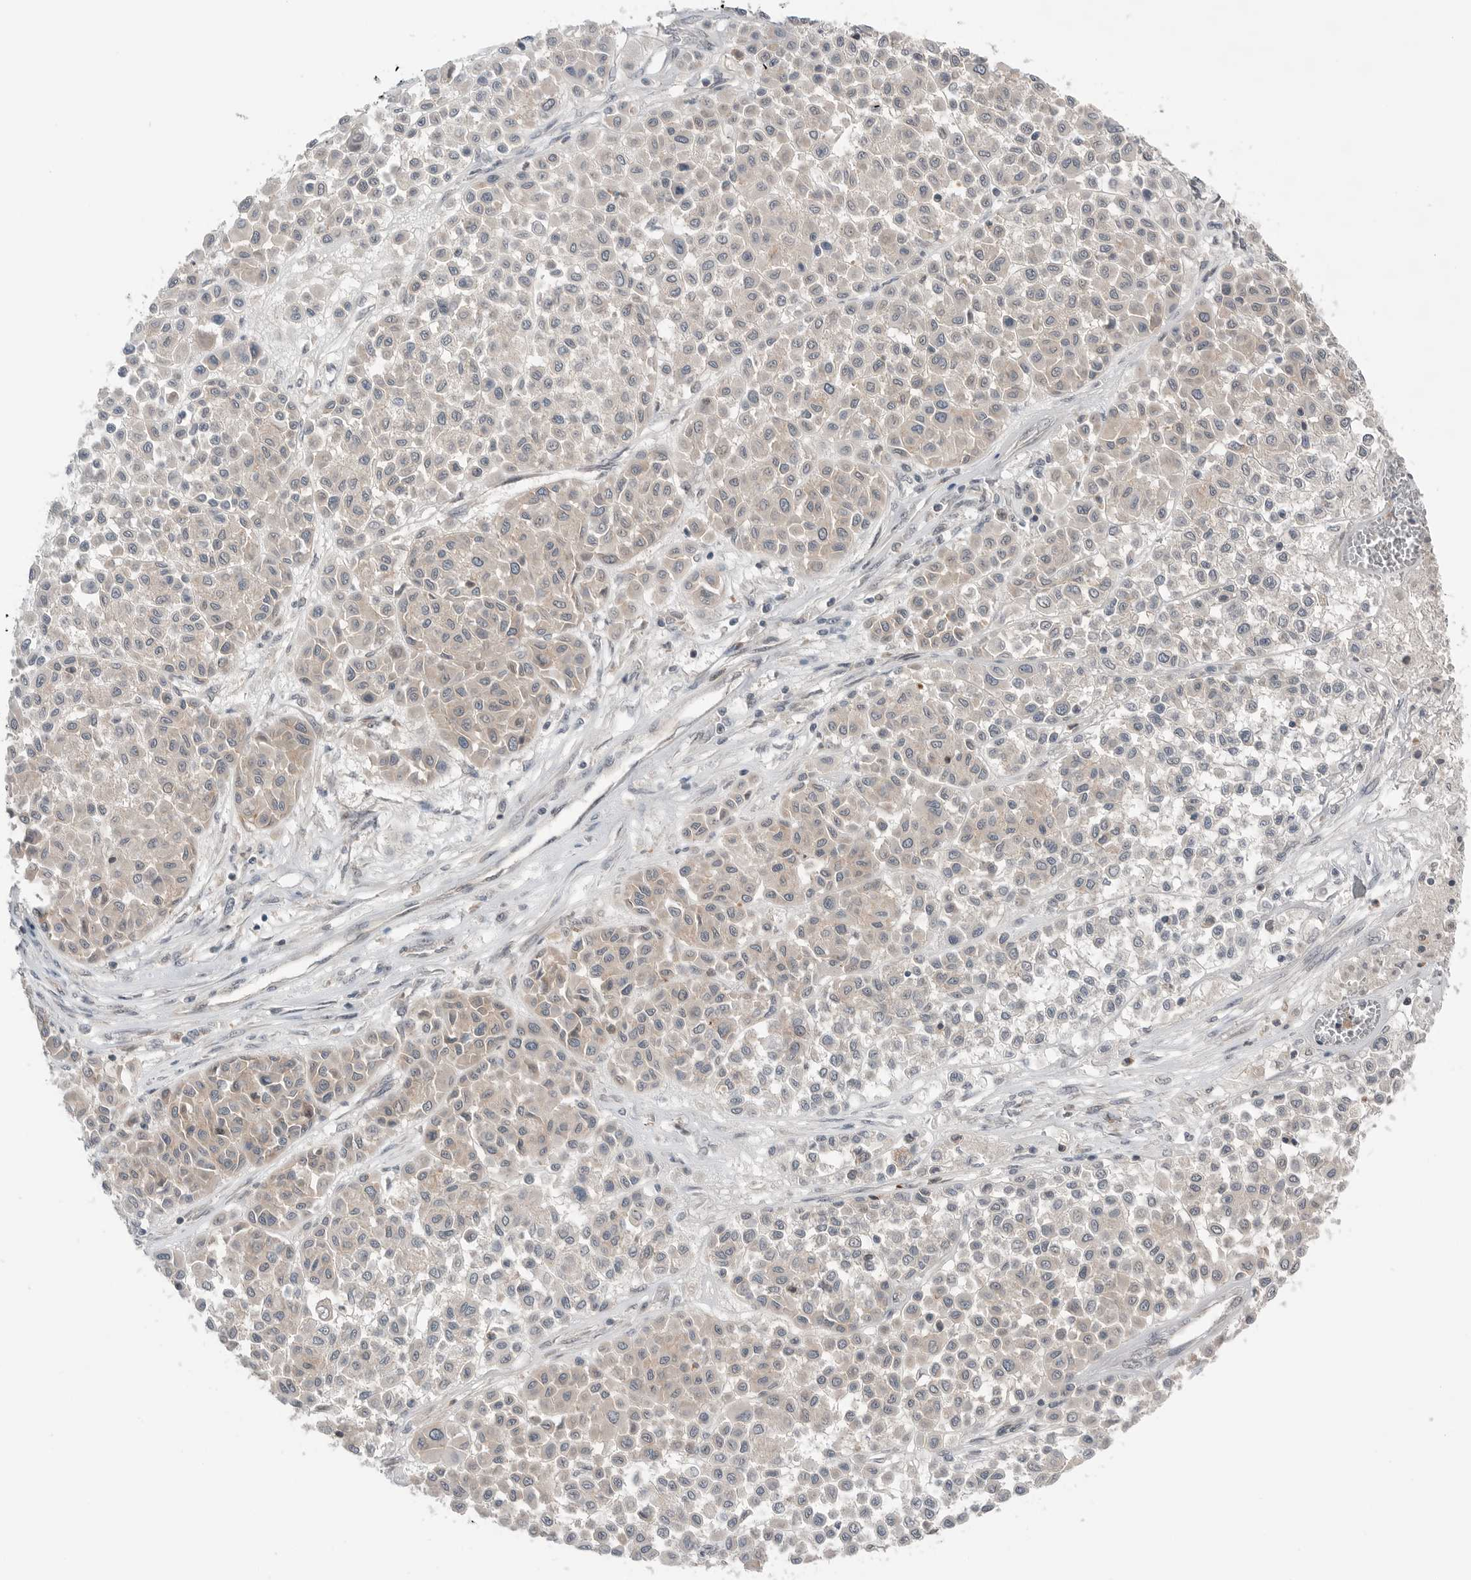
{"staining": {"intensity": "weak", "quantity": "25%-75%", "location": "cytoplasmic/membranous"}, "tissue": "melanoma", "cell_type": "Tumor cells", "image_type": "cancer", "snomed": [{"axis": "morphology", "description": "Malignant melanoma, Metastatic site"}, {"axis": "topography", "description": "Soft tissue"}], "caption": "Melanoma stained with IHC reveals weak cytoplasmic/membranous expression in about 25%-75% of tumor cells.", "gene": "NTAQ1", "patient": {"sex": "male", "age": 41}}